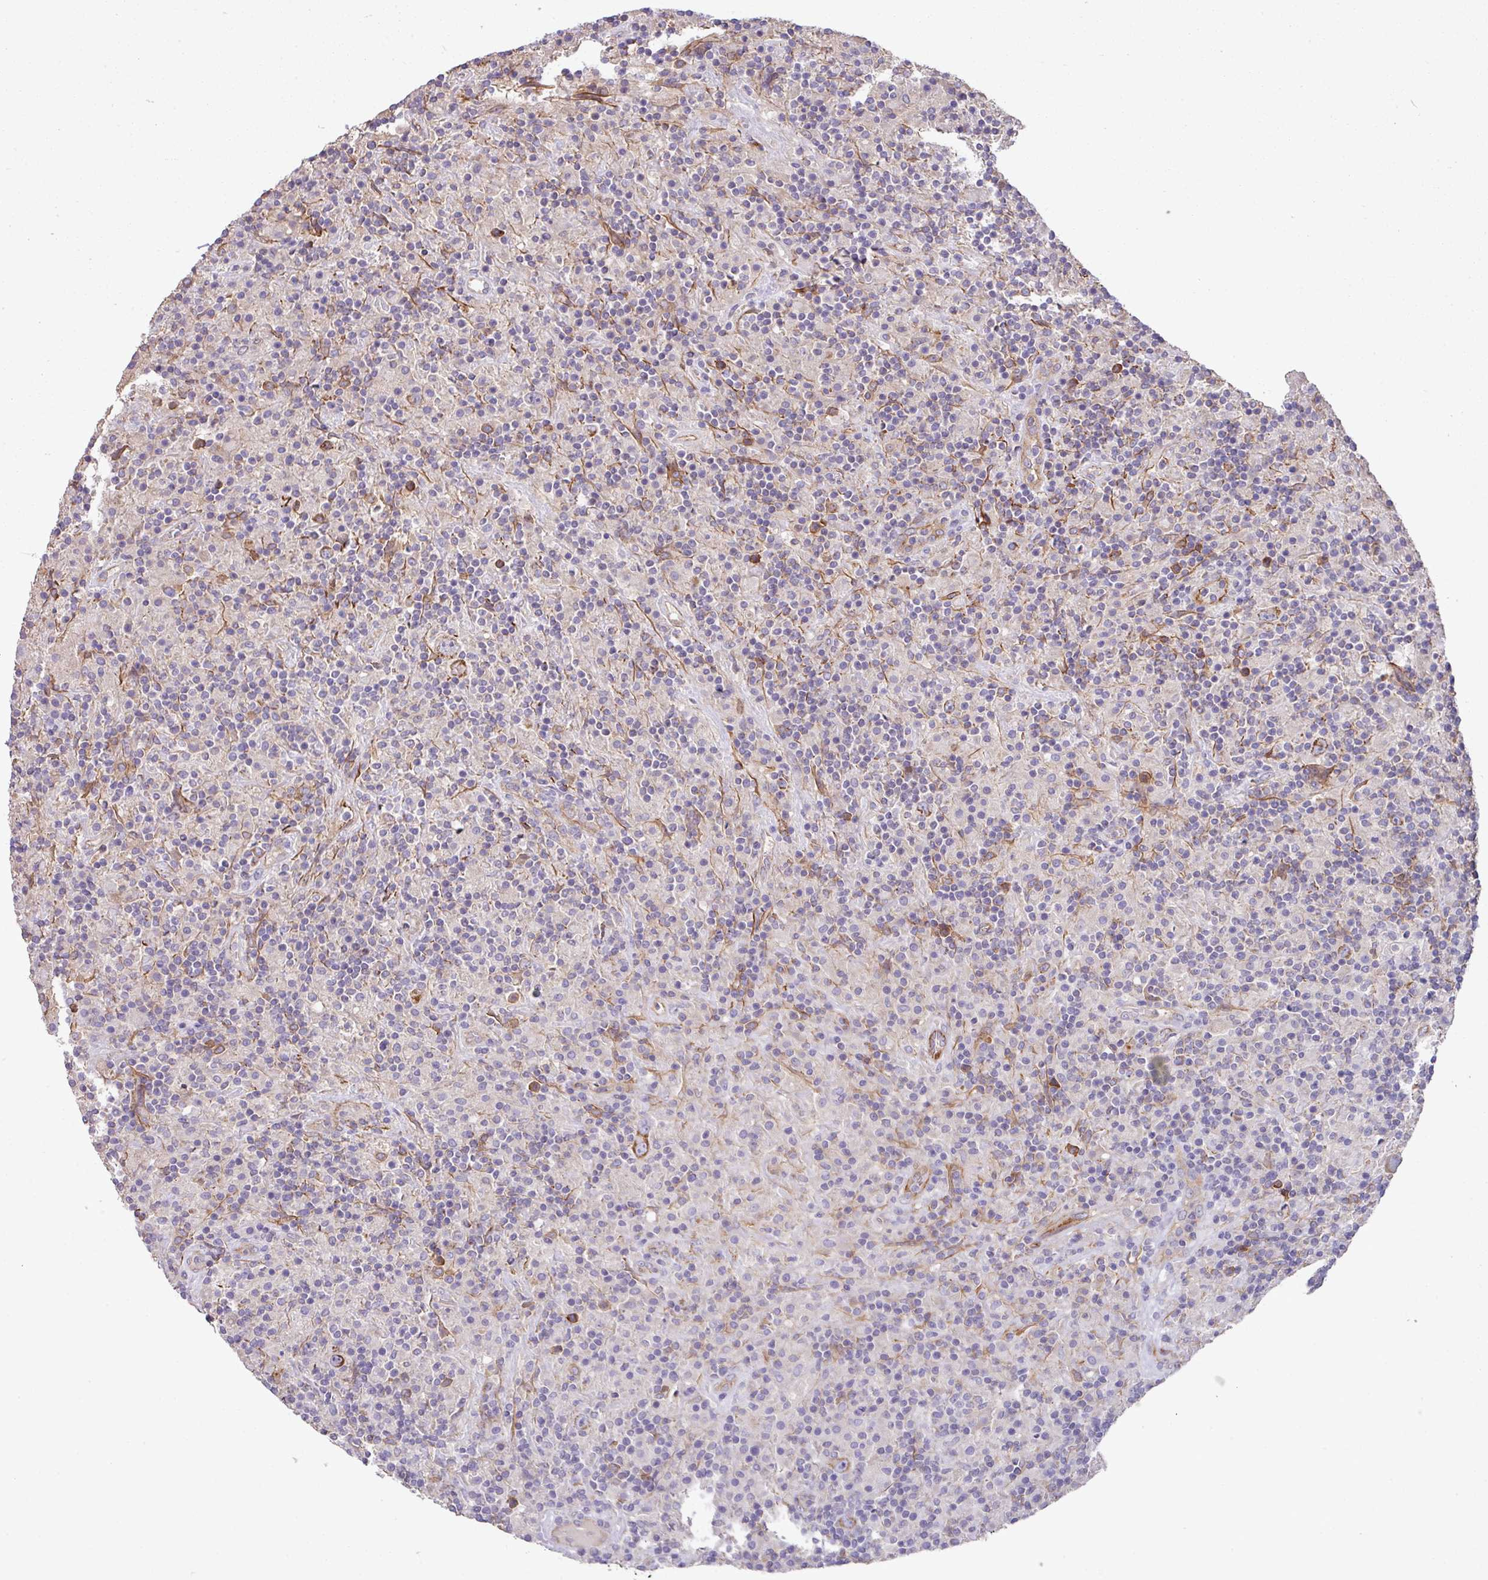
{"staining": {"intensity": "moderate", "quantity": "25%-75%", "location": "cytoplasmic/membranous"}, "tissue": "lymphoma", "cell_type": "Tumor cells", "image_type": "cancer", "snomed": [{"axis": "morphology", "description": "Hodgkin's disease, NOS"}, {"axis": "topography", "description": "Lymph node"}], "caption": "This is an image of immunohistochemistry staining of Hodgkin's disease, which shows moderate positivity in the cytoplasmic/membranous of tumor cells.", "gene": "LRRC53", "patient": {"sex": "male", "age": 70}}